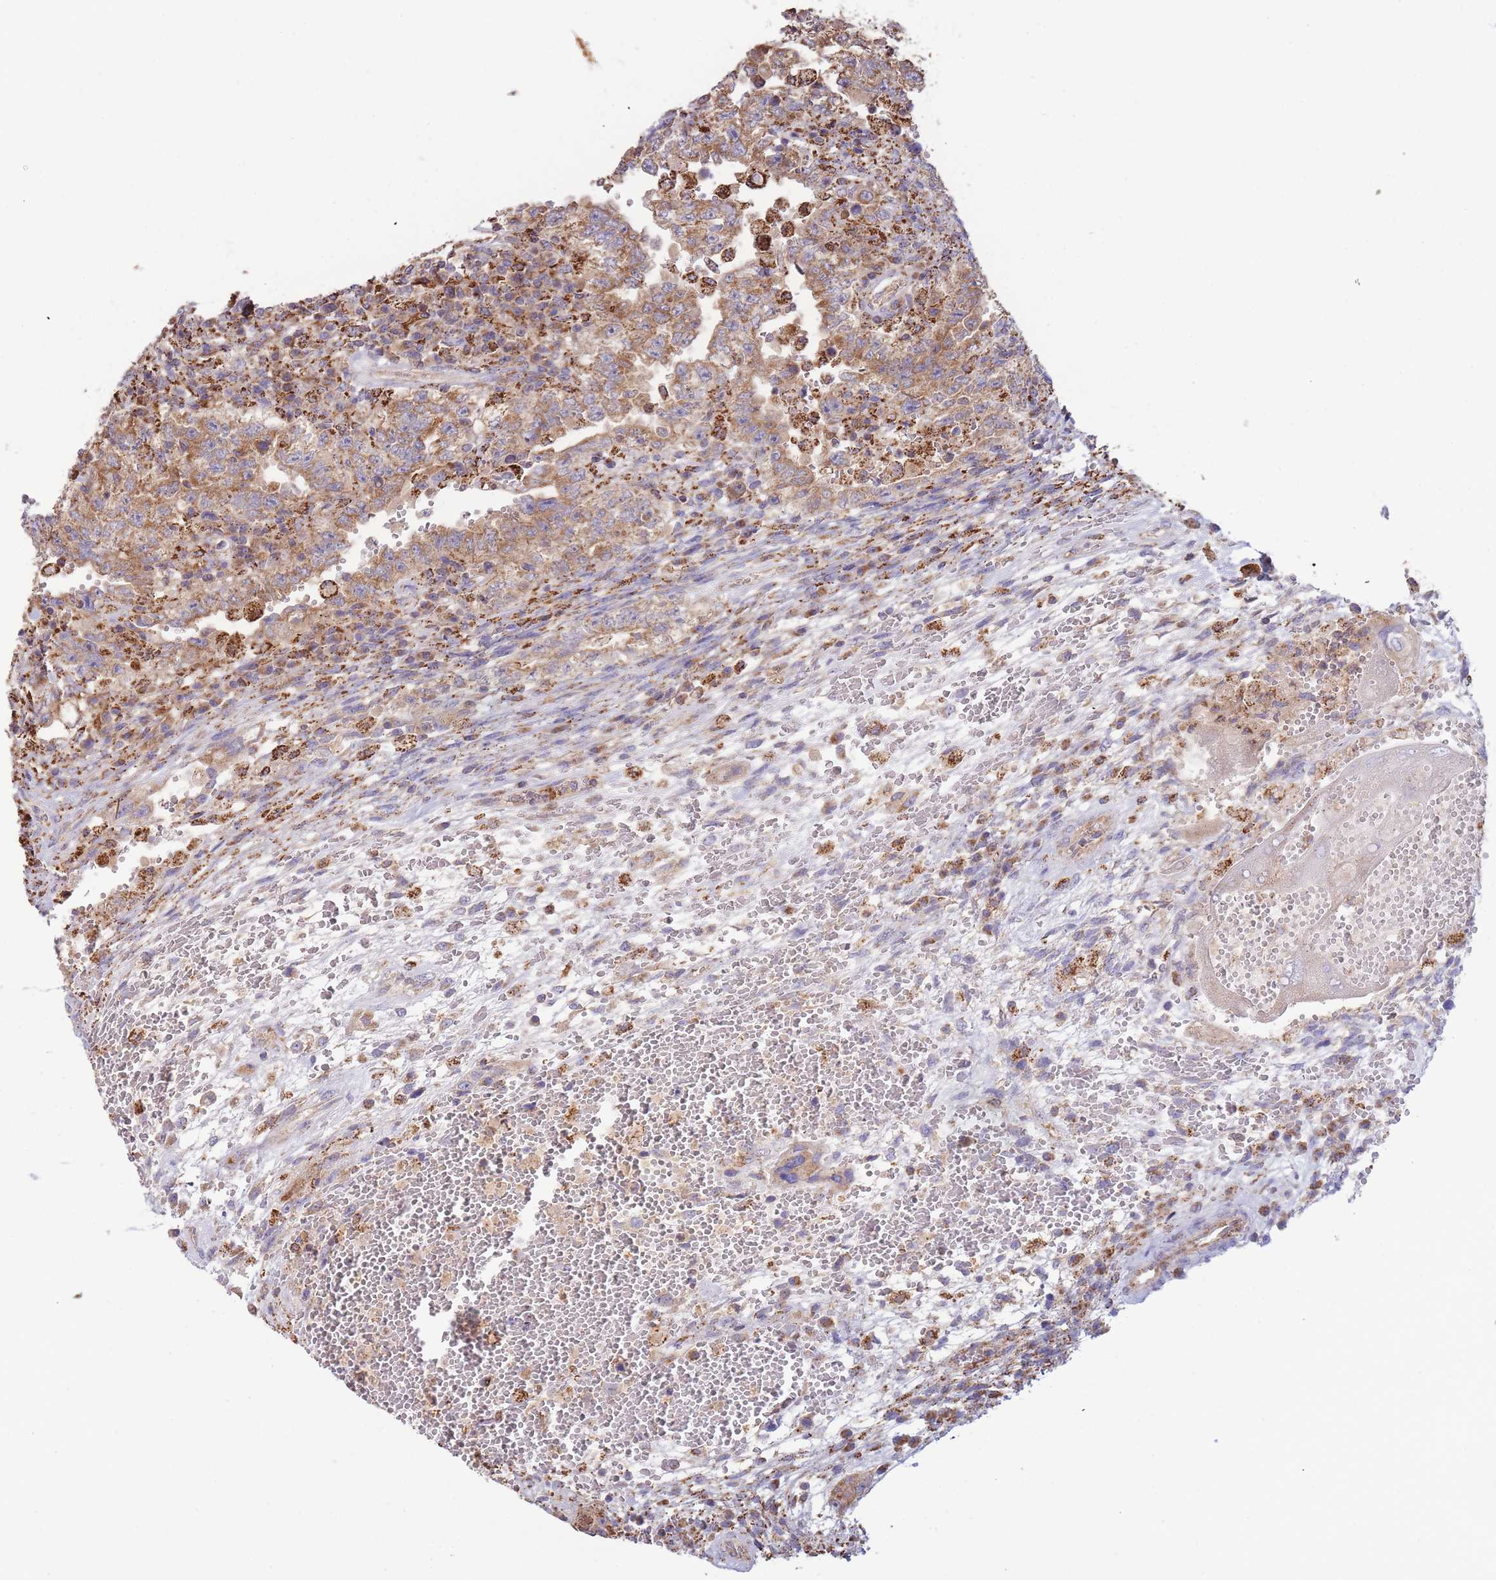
{"staining": {"intensity": "moderate", "quantity": ">75%", "location": "cytoplasmic/membranous"}, "tissue": "testis cancer", "cell_type": "Tumor cells", "image_type": "cancer", "snomed": [{"axis": "morphology", "description": "Carcinoma, Embryonal, NOS"}, {"axis": "topography", "description": "Testis"}], "caption": "Immunohistochemical staining of human testis cancer demonstrates medium levels of moderate cytoplasmic/membranous protein positivity in about >75% of tumor cells.", "gene": "MRPL17", "patient": {"sex": "male", "age": 26}}